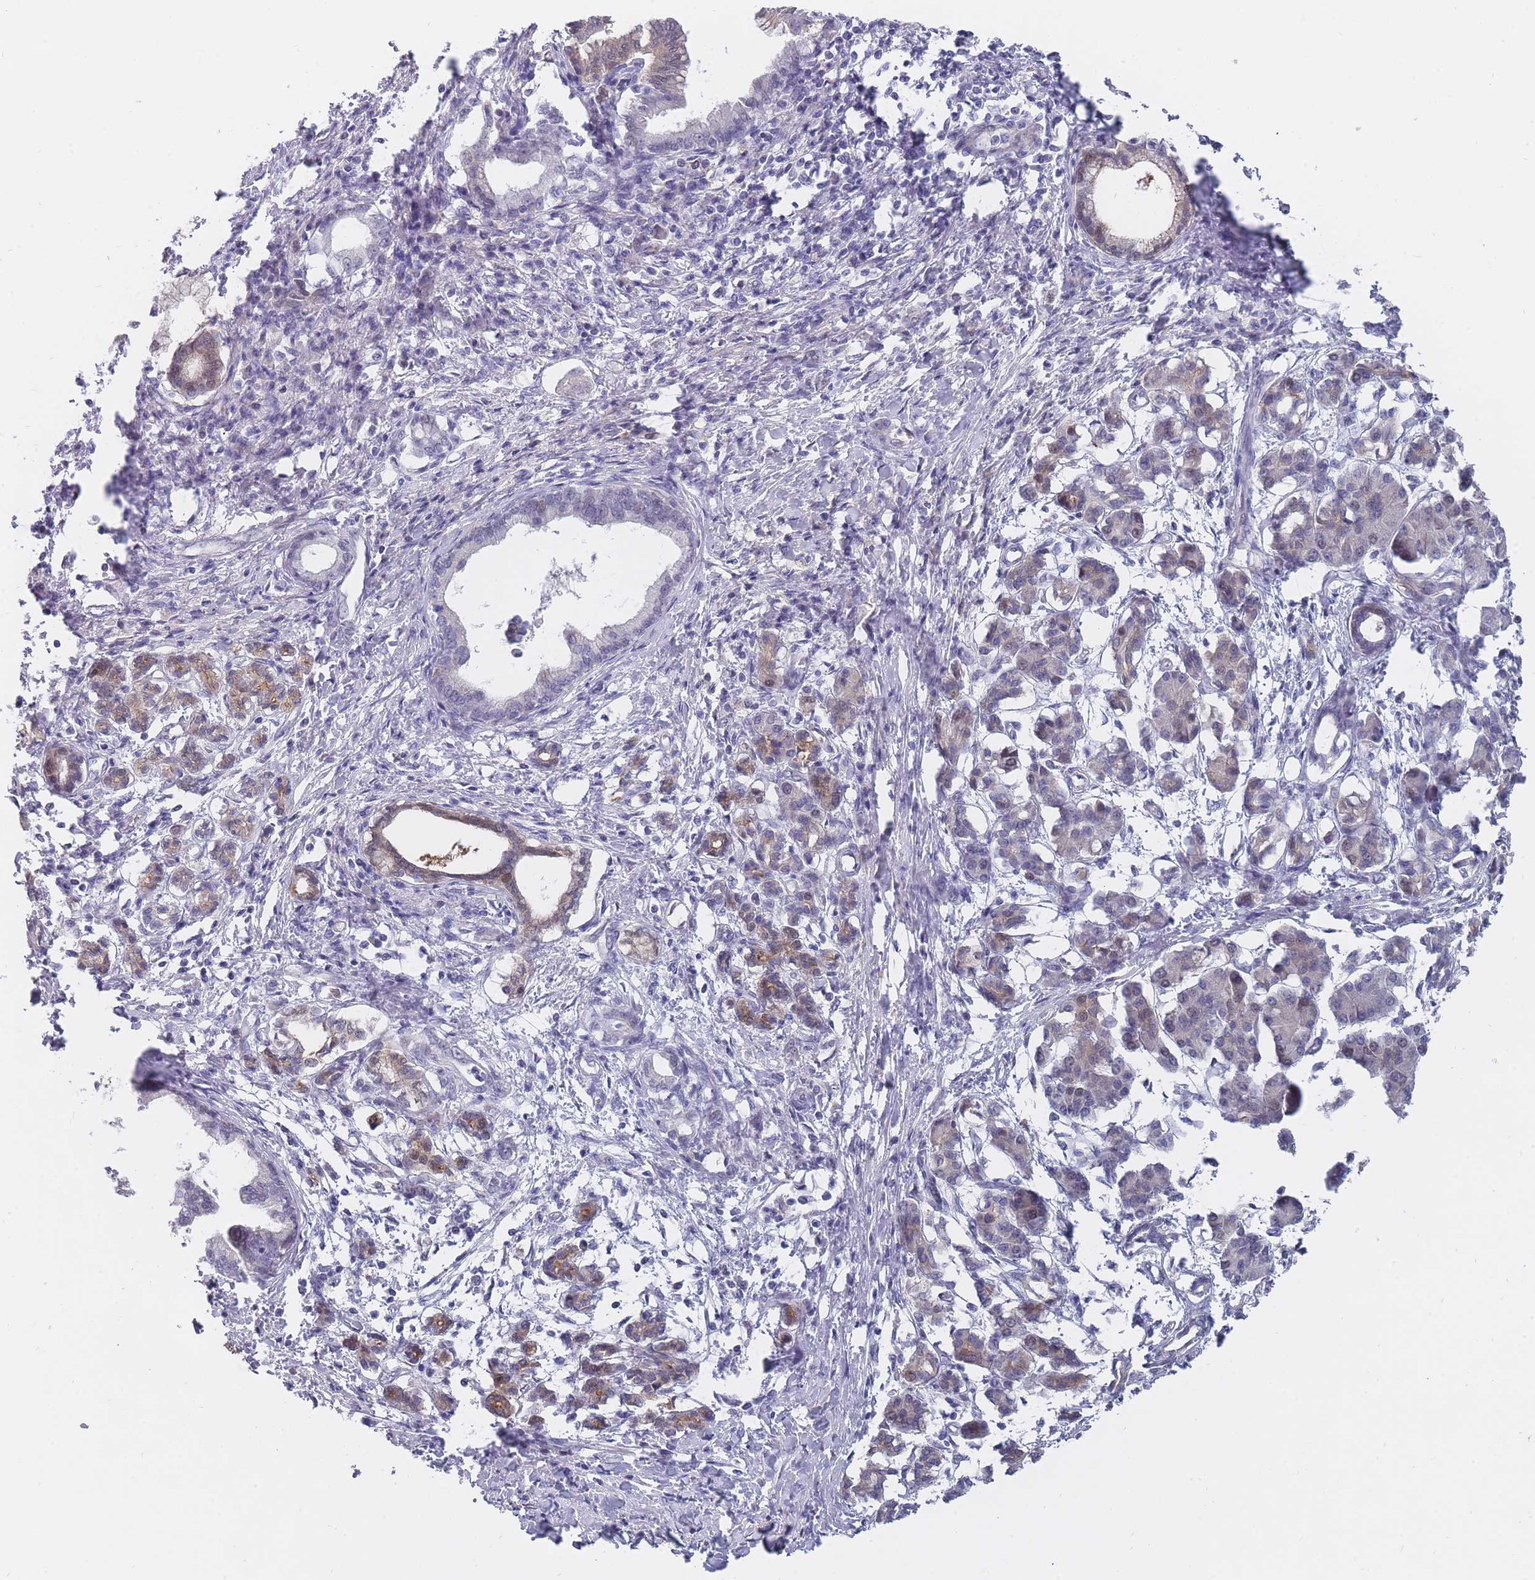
{"staining": {"intensity": "weak", "quantity": "<25%", "location": "cytoplasmic/membranous"}, "tissue": "pancreatic cancer", "cell_type": "Tumor cells", "image_type": "cancer", "snomed": [{"axis": "morphology", "description": "Adenocarcinoma, NOS"}, {"axis": "topography", "description": "Pancreas"}], "caption": "The histopathology image displays no staining of tumor cells in pancreatic adenocarcinoma. (DAB IHC, high magnification).", "gene": "GINS1", "patient": {"sex": "female", "age": 55}}